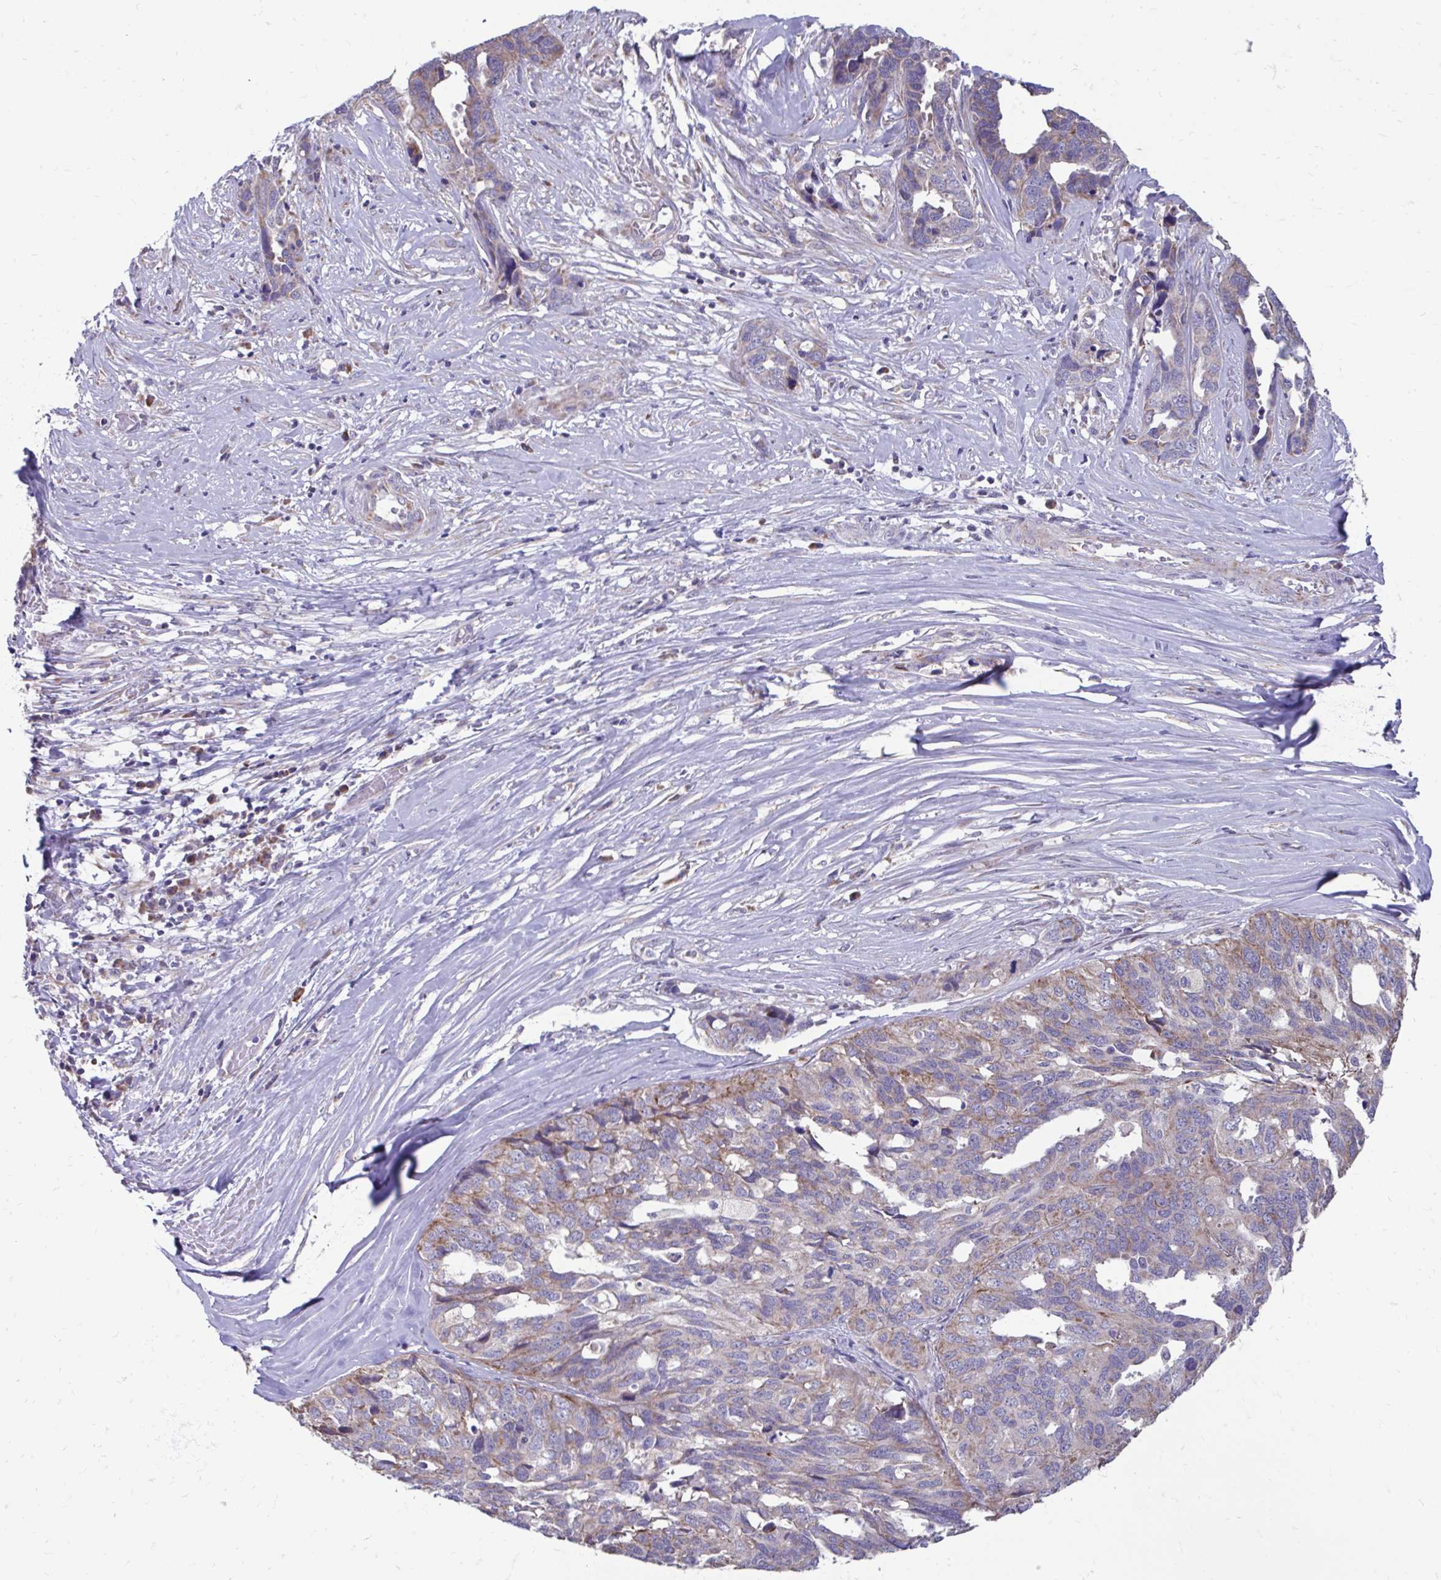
{"staining": {"intensity": "weak", "quantity": "<25%", "location": "cytoplasmic/membranous"}, "tissue": "ovarian cancer", "cell_type": "Tumor cells", "image_type": "cancer", "snomed": [{"axis": "morphology", "description": "Cystadenocarcinoma, serous, NOS"}, {"axis": "topography", "description": "Ovary"}], "caption": "This is a image of immunohistochemistry staining of ovarian cancer (serous cystadenocarcinoma), which shows no expression in tumor cells.", "gene": "LINGO4", "patient": {"sex": "female", "age": 64}}